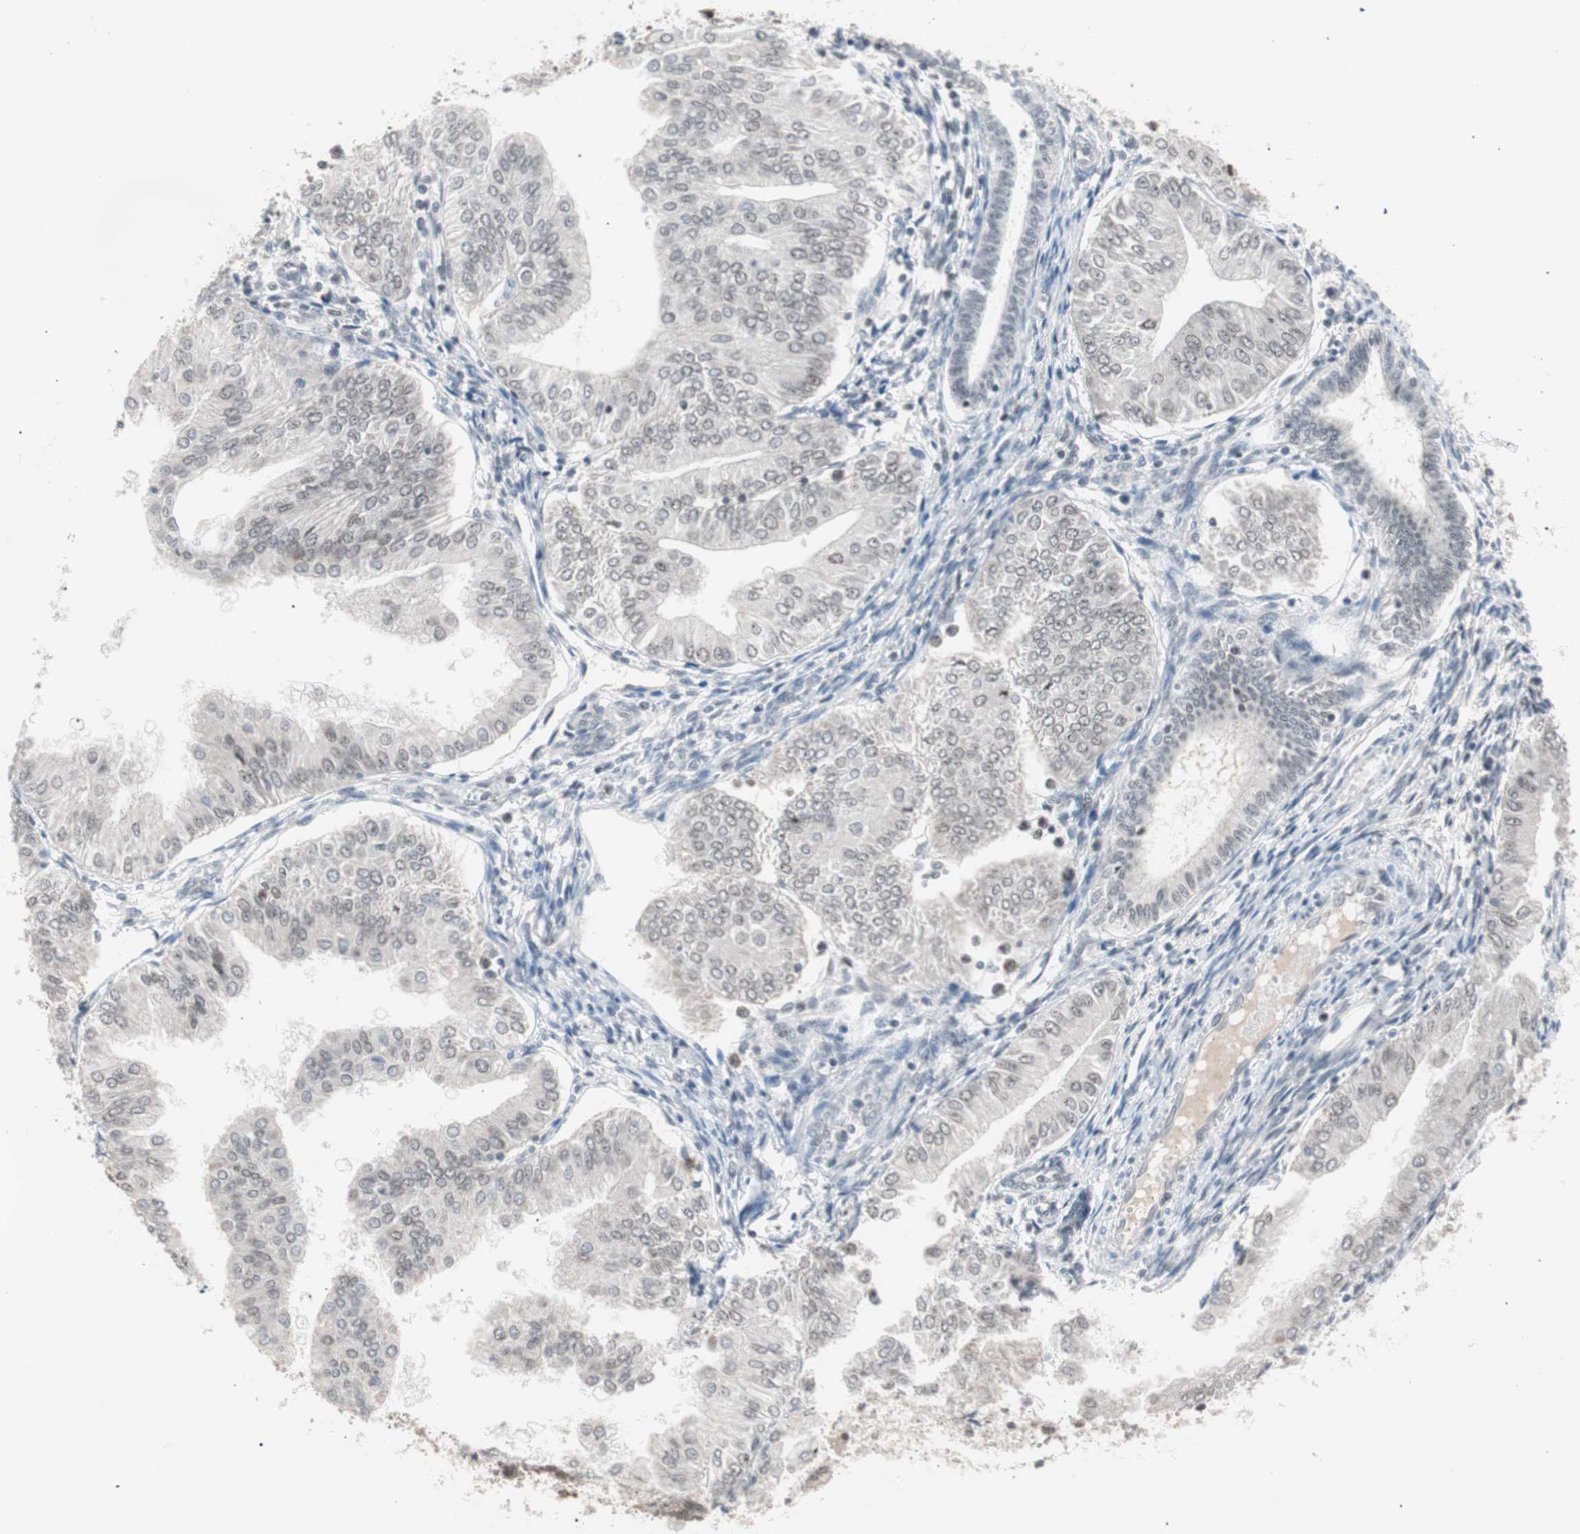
{"staining": {"intensity": "negative", "quantity": "none", "location": "none"}, "tissue": "endometrial cancer", "cell_type": "Tumor cells", "image_type": "cancer", "snomed": [{"axis": "morphology", "description": "Adenocarcinoma, NOS"}, {"axis": "topography", "description": "Endometrium"}], "caption": "The histopathology image shows no staining of tumor cells in endometrial adenocarcinoma.", "gene": "LIG3", "patient": {"sex": "female", "age": 53}}